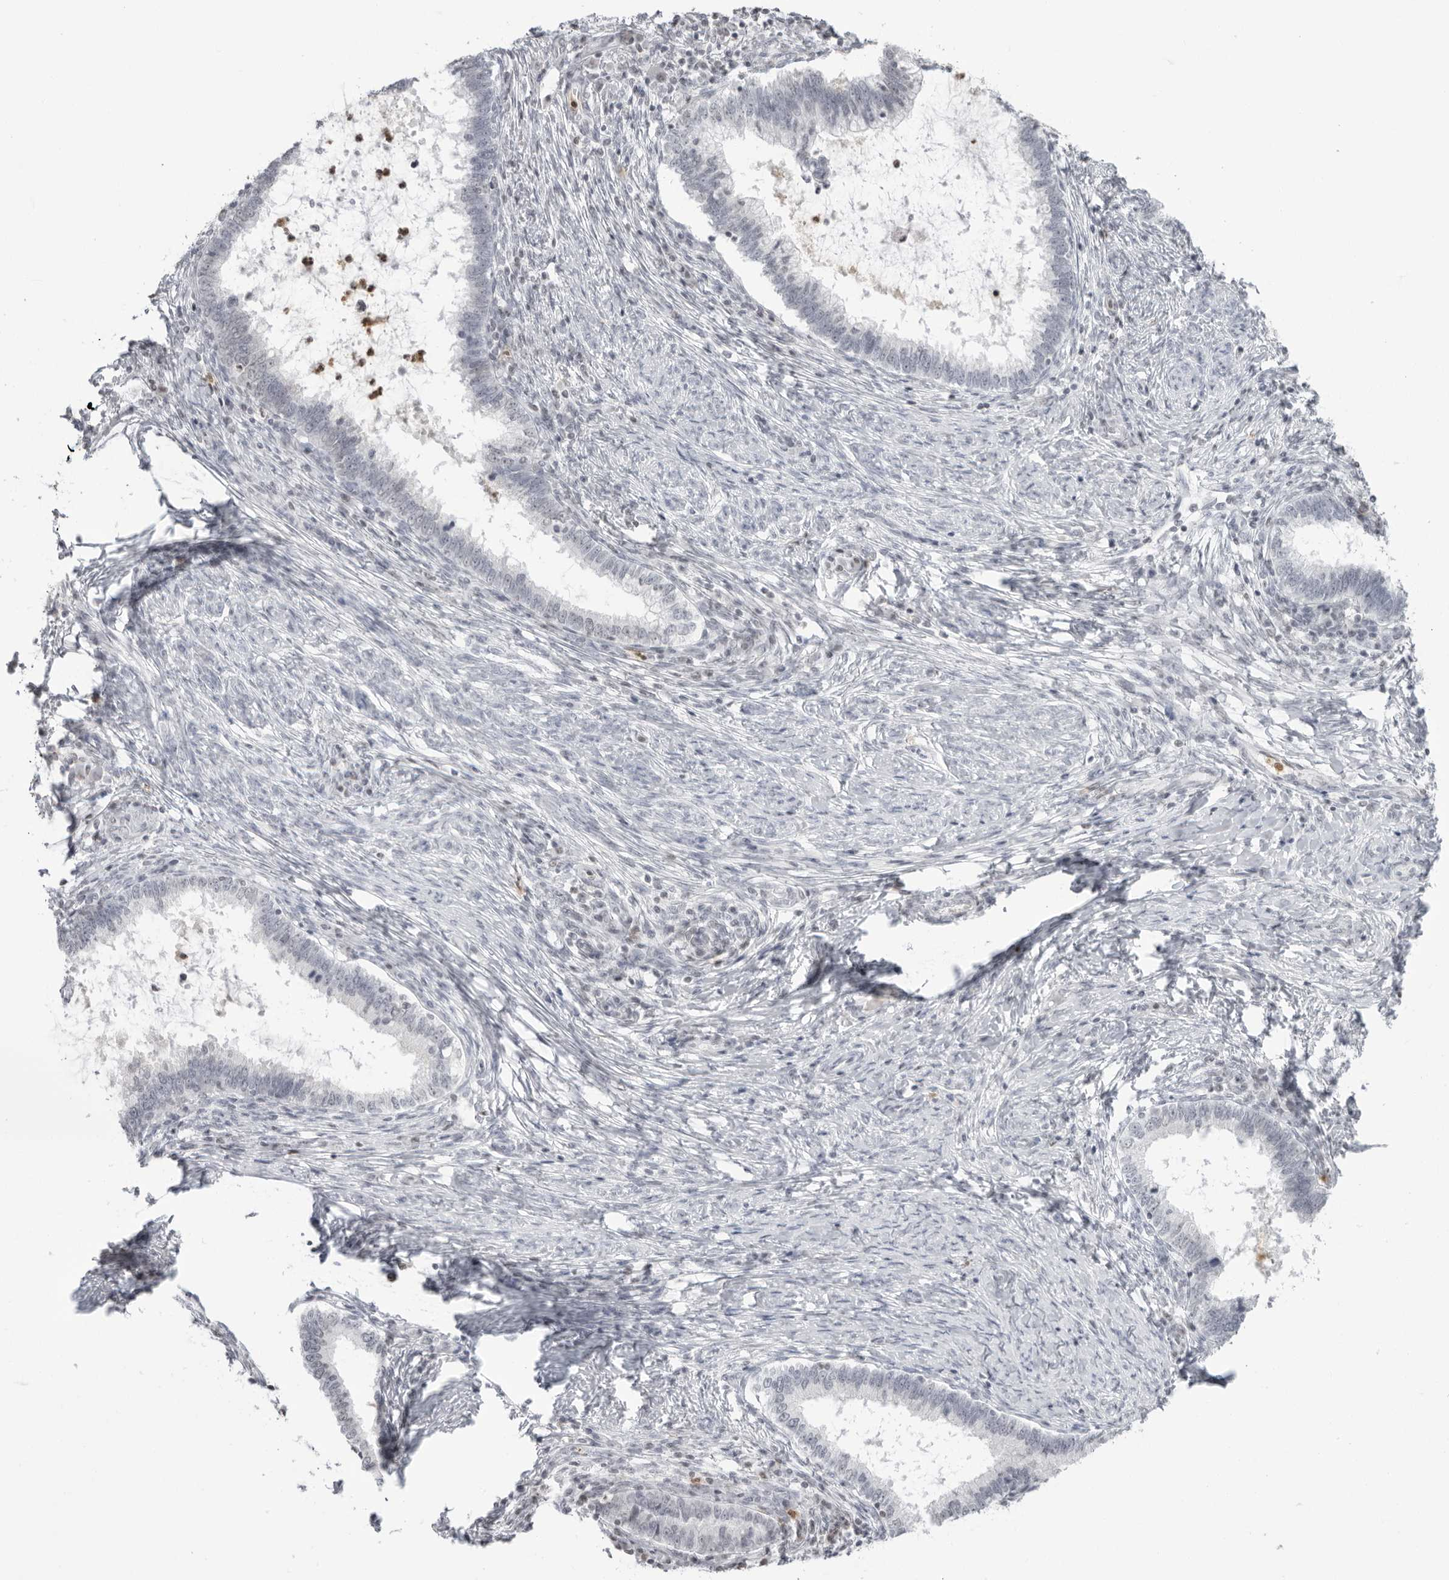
{"staining": {"intensity": "negative", "quantity": "none", "location": "none"}, "tissue": "cervical cancer", "cell_type": "Tumor cells", "image_type": "cancer", "snomed": [{"axis": "morphology", "description": "Adenocarcinoma, NOS"}, {"axis": "topography", "description": "Cervix"}], "caption": "Immunohistochemistry histopathology image of neoplastic tissue: human cervical adenocarcinoma stained with DAB (3,3'-diaminobenzidine) demonstrates no significant protein staining in tumor cells.", "gene": "RNF146", "patient": {"sex": "female", "age": 36}}